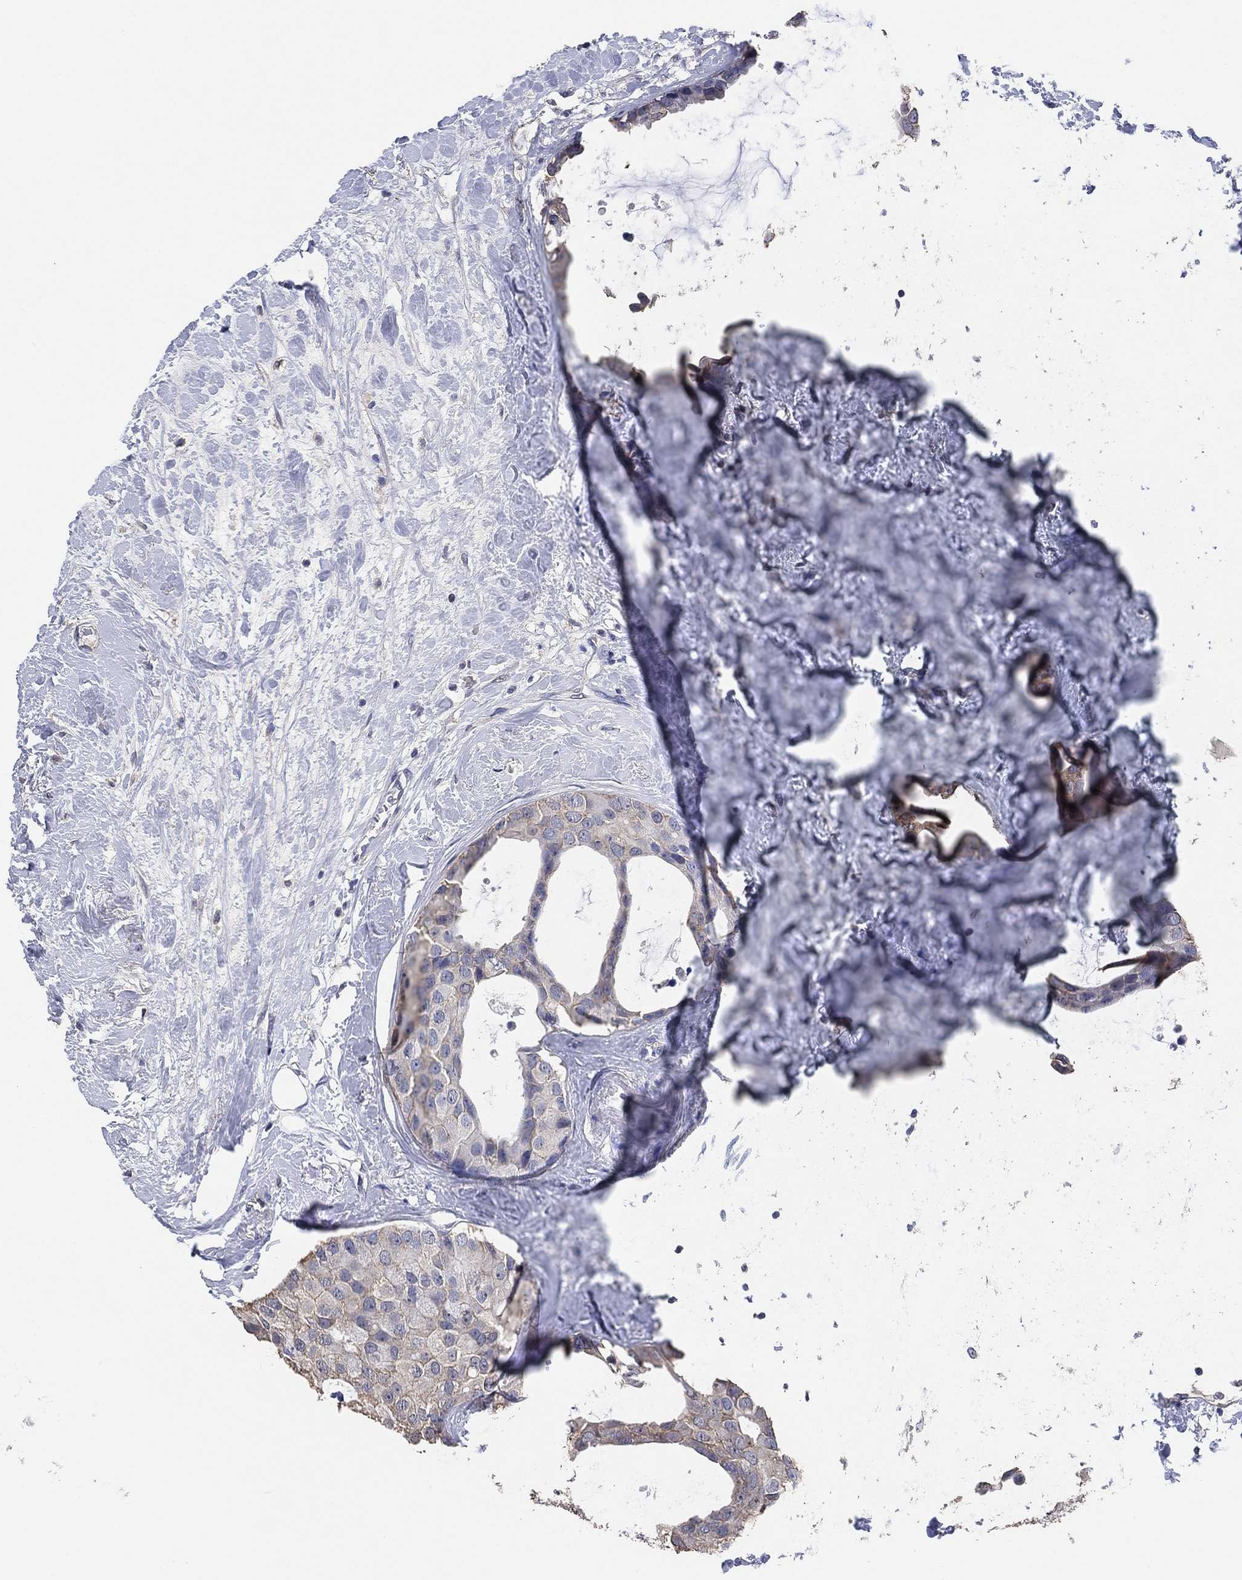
{"staining": {"intensity": "weak", "quantity": "<25%", "location": "cytoplasmic/membranous"}, "tissue": "breast cancer", "cell_type": "Tumor cells", "image_type": "cancer", "snomed": [{"axis": "morphology", "description": "Duct carcinoma"}, {"axis": "topography", "description": "Breast"}], "caption": "Immunohistochemistry histopathology image of neoplastic tissue: breast cancer (infiltrating ductal carcinoma) stained with DAB exhibits no significant protein staining in tumor cells.", "gene": "KLK5", "patient": {"sex": "female", "age": 45}}